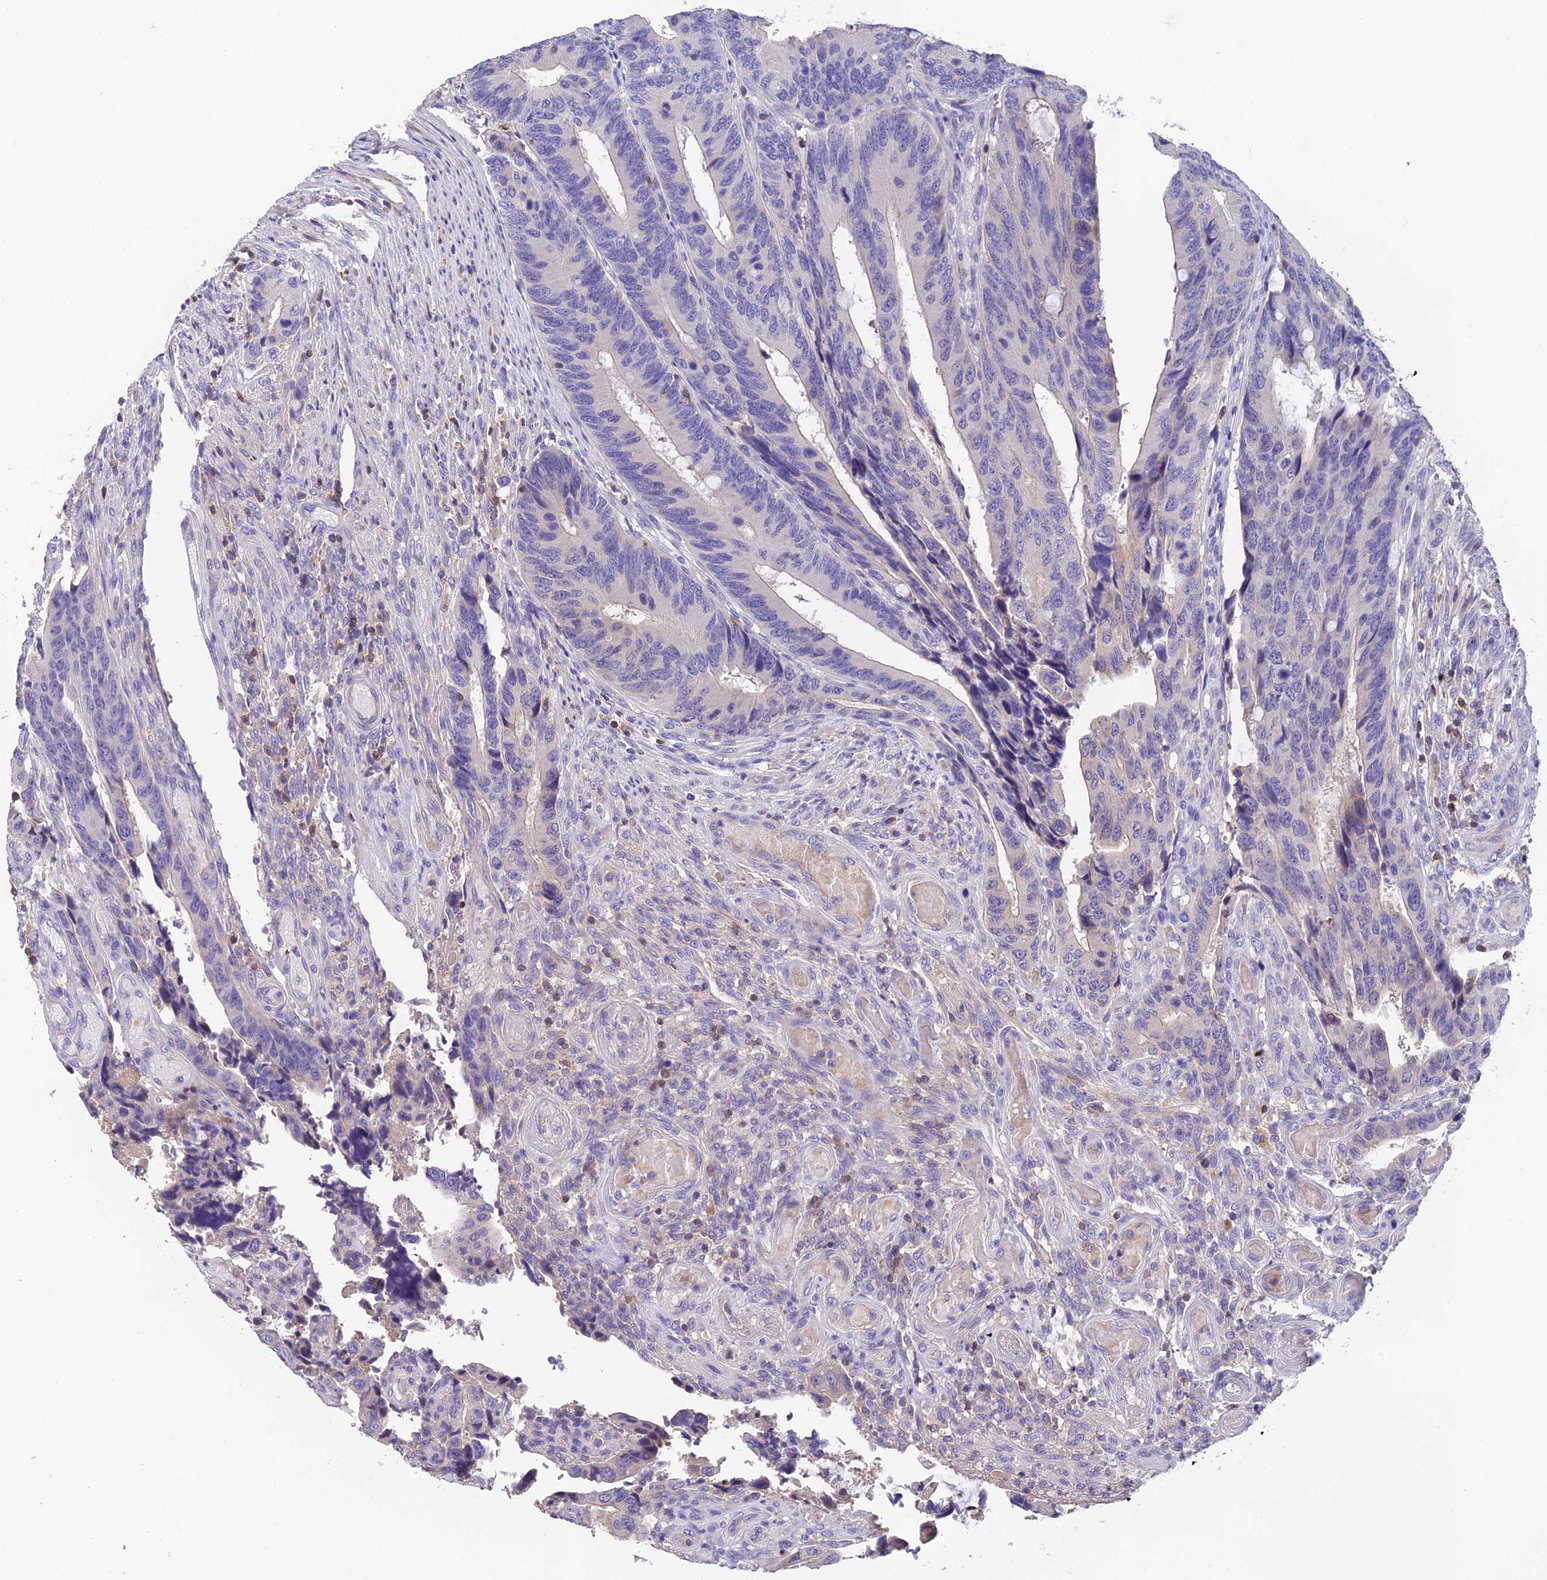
{"staining": {"intensity": "negative", "quantity": "none", "location": "none"}, "tissue": "colorectal cancer", "cell_type": "Tumor cells", "image_type": "cancer", "snomed": [{"axis": "morphology", "description": "Adenocarcinoma, NOS"}, {"axis": "topography", "description": "Colon"}], "caption": "Adenocarcinoma (colorectal) was stained to show a protein in brown. There is no significant positivity in tumor cells.", "gene": "LPXN", "patient": {"sex": "male", "age": 87}}